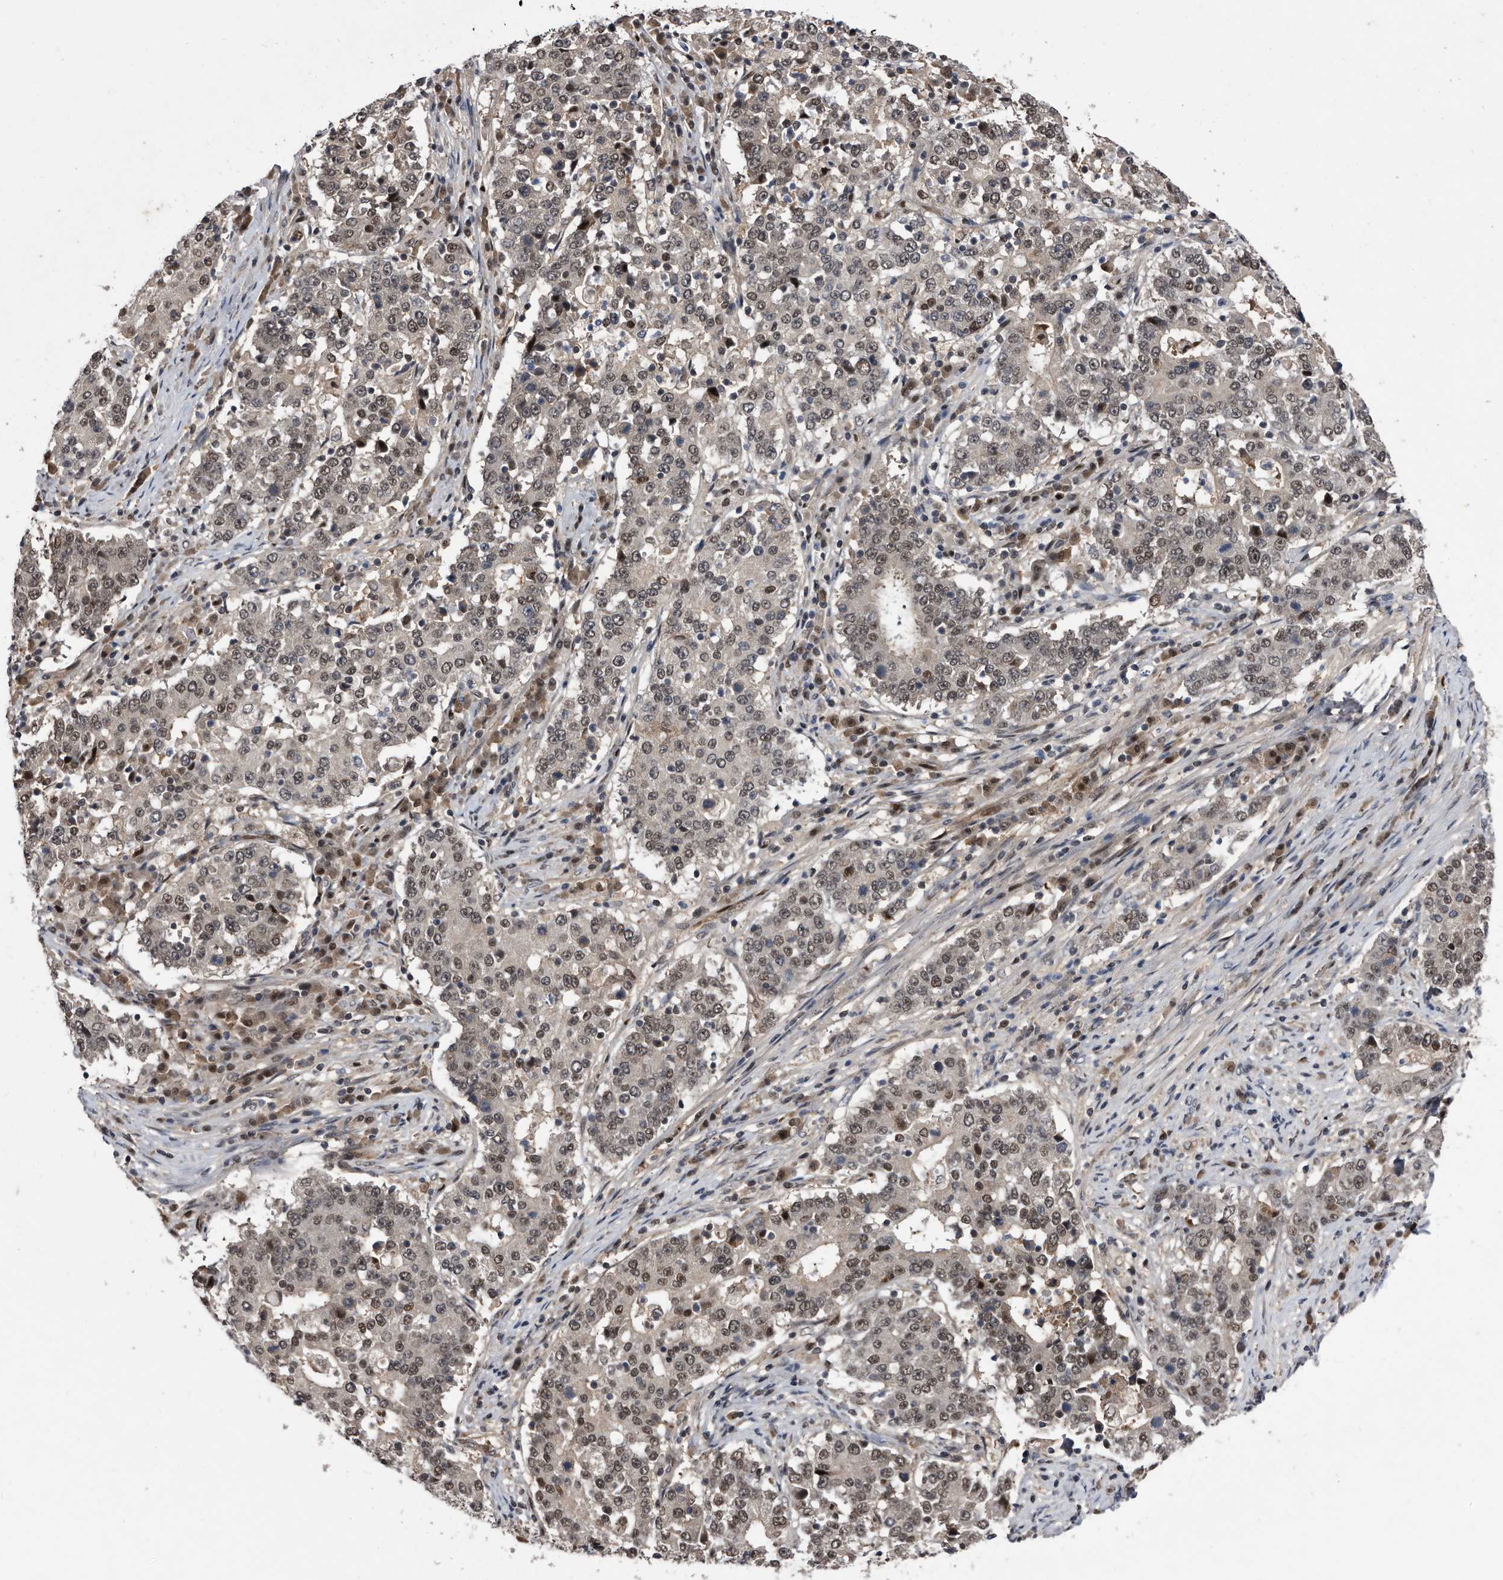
{"staining": {"intensity": "weak", "quantity": ">75%", "location": "nuclear"}, "tissue": "stomach cancer", "cell_type": "Tumor cells", "image_type": "cancer", "snomed": [{"axis": "morphology", "description": "Adenocarcinoma, NOS"}, {"axis": "topography", "description": "Stomach"}], "caption": "Stomach cancer stained with a protein marker displays weak staining in tumor cells.", "gene": "RAD23B", "patient": {"sex": "male", "age": 59}}